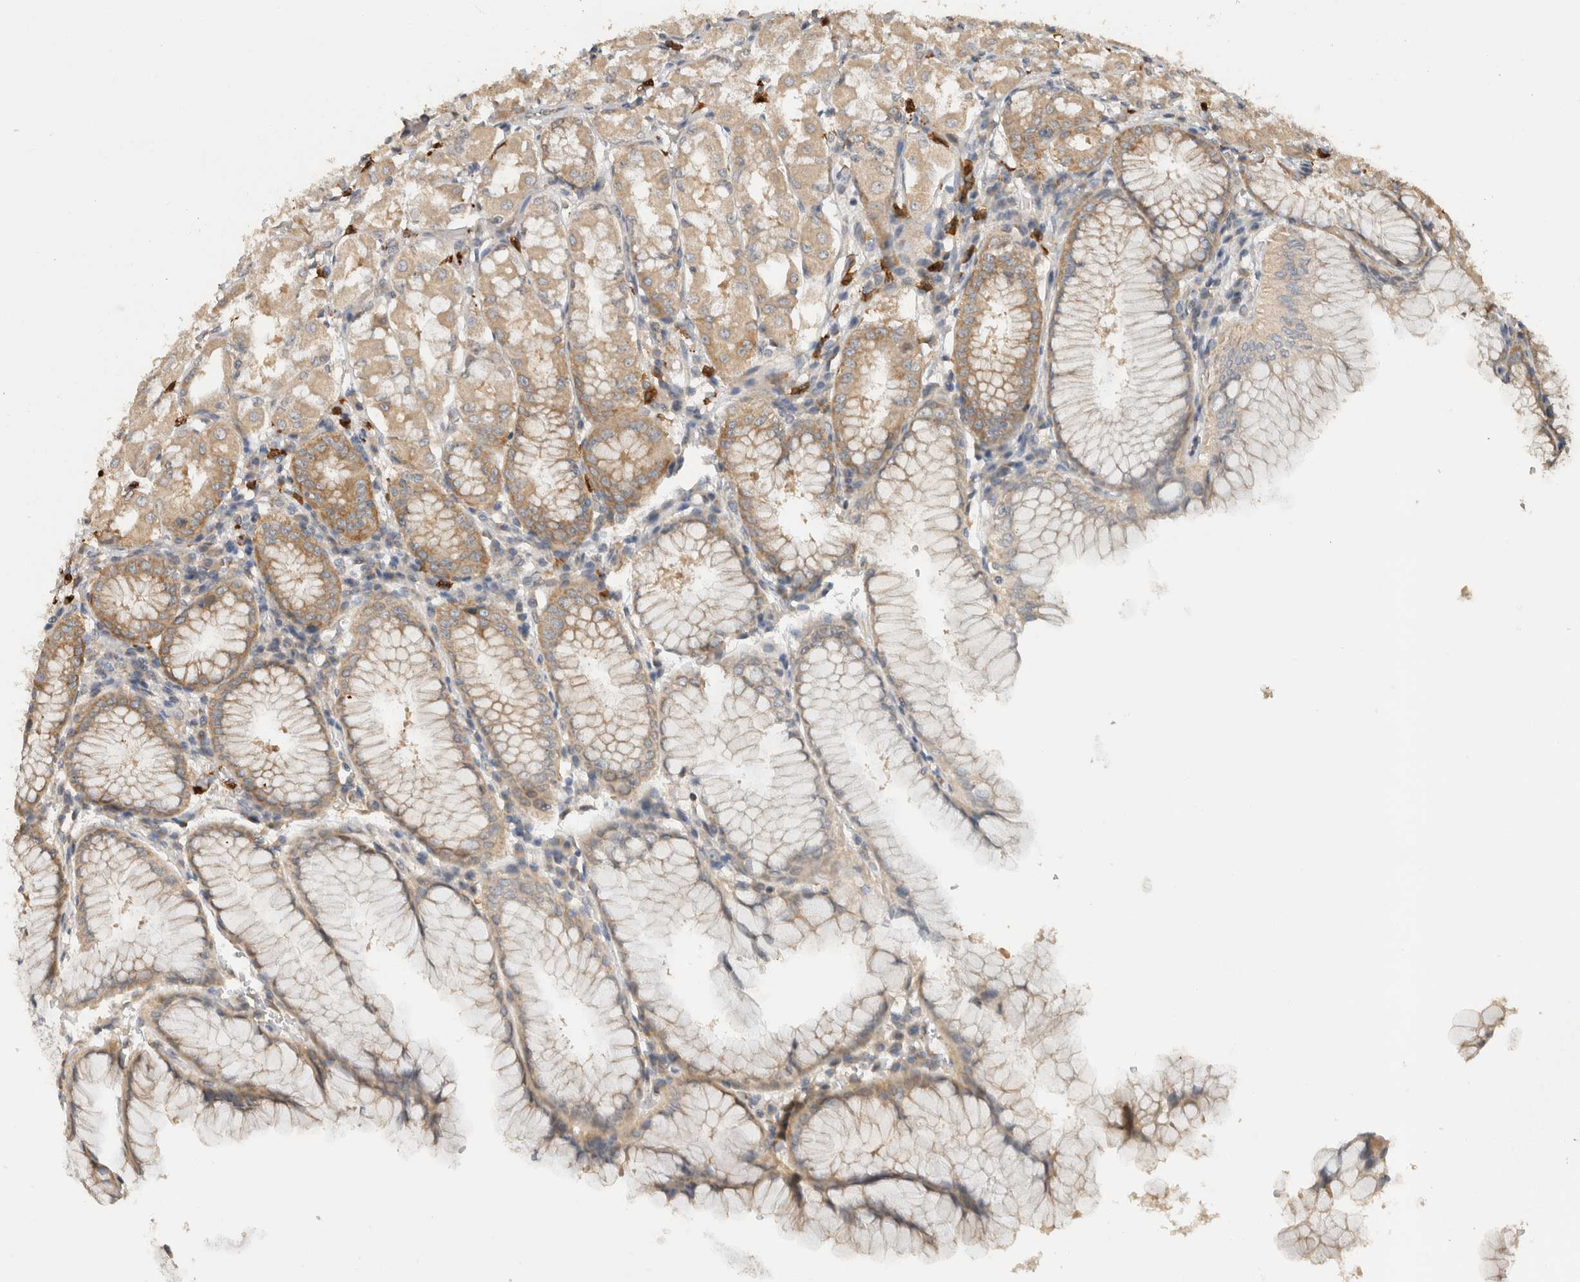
{"staining": {"intensity": "moderate", "quantity": "25%-75%", "location": "cytoplasmic/membranous"}, "tissue": "stomach", "cell_type": "Glandular cells", "image_type": "normal", "snomed": [{"axis": "morphology", "description": "Normal tissue, NOS"}, {"axis": "topography", "description": "Stomach, lower"}], "caption": "Immunohistochemistry (IHC) of normal human stomach exhibits medium levels of moderate cytoplasmic/membranous staining in approximately 25%-75% of glandular cells.", "gene": "PUM1", "patient": {"sex": "female", "age": 56}}